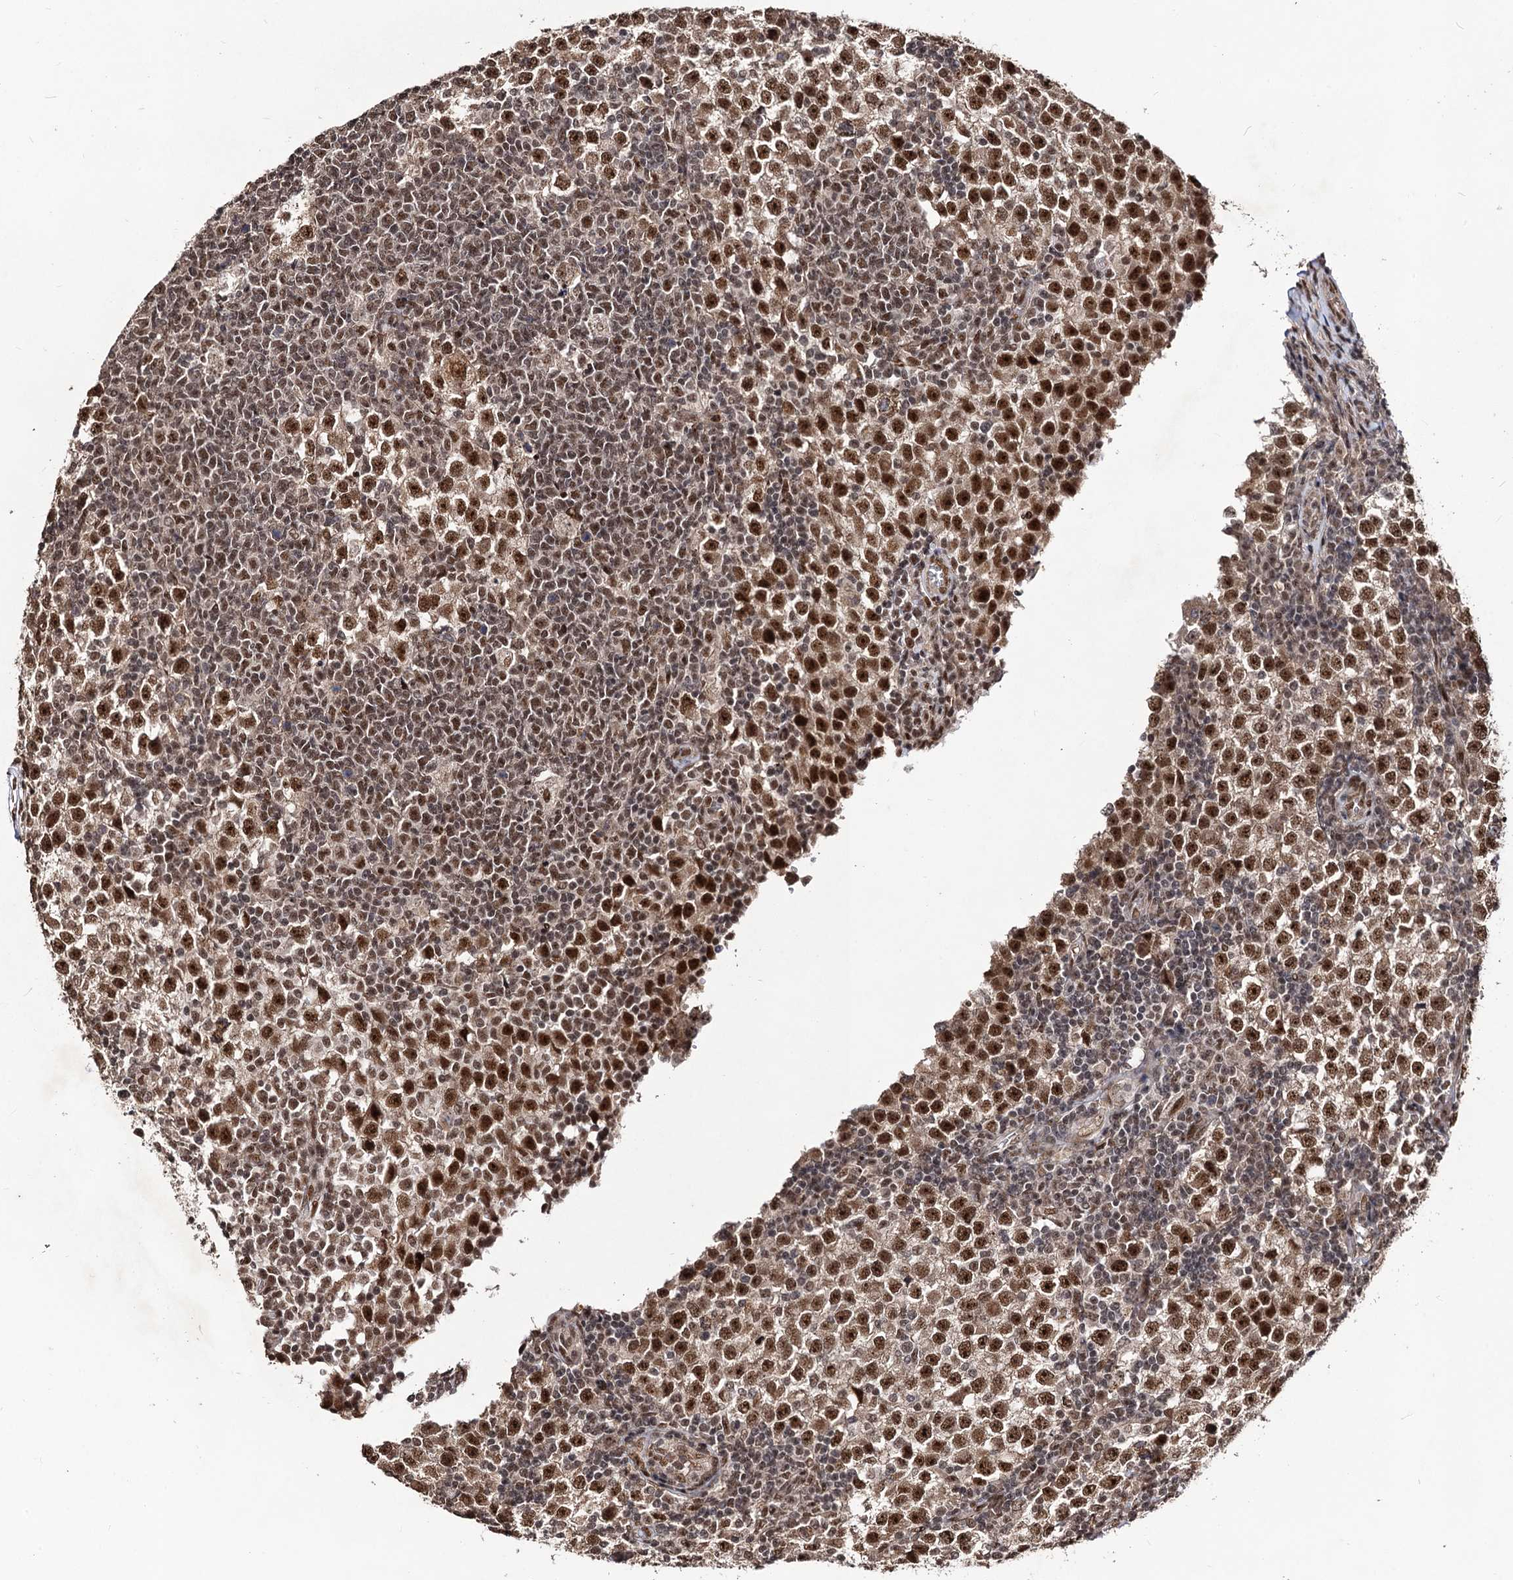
{"staining": {"intensity": "strong", "quantity": ">75%", "location": "nuclear"}, "tissue": "testis cancer", "cell_type": "Tumor cells", "image_type": "cancer", "snomed": [{"axis": "morphology", "description": "Seminoma, NOS"}, {"axis": "topography", "description": "Testis"}], "caption": "Immunohistochemical staining of testis seminoma displays high levels of strong nuclear positivity in about >75% of tumor cells.", "gene": "SFSWAP", "patient": {"sex": "male", "age": 65}}